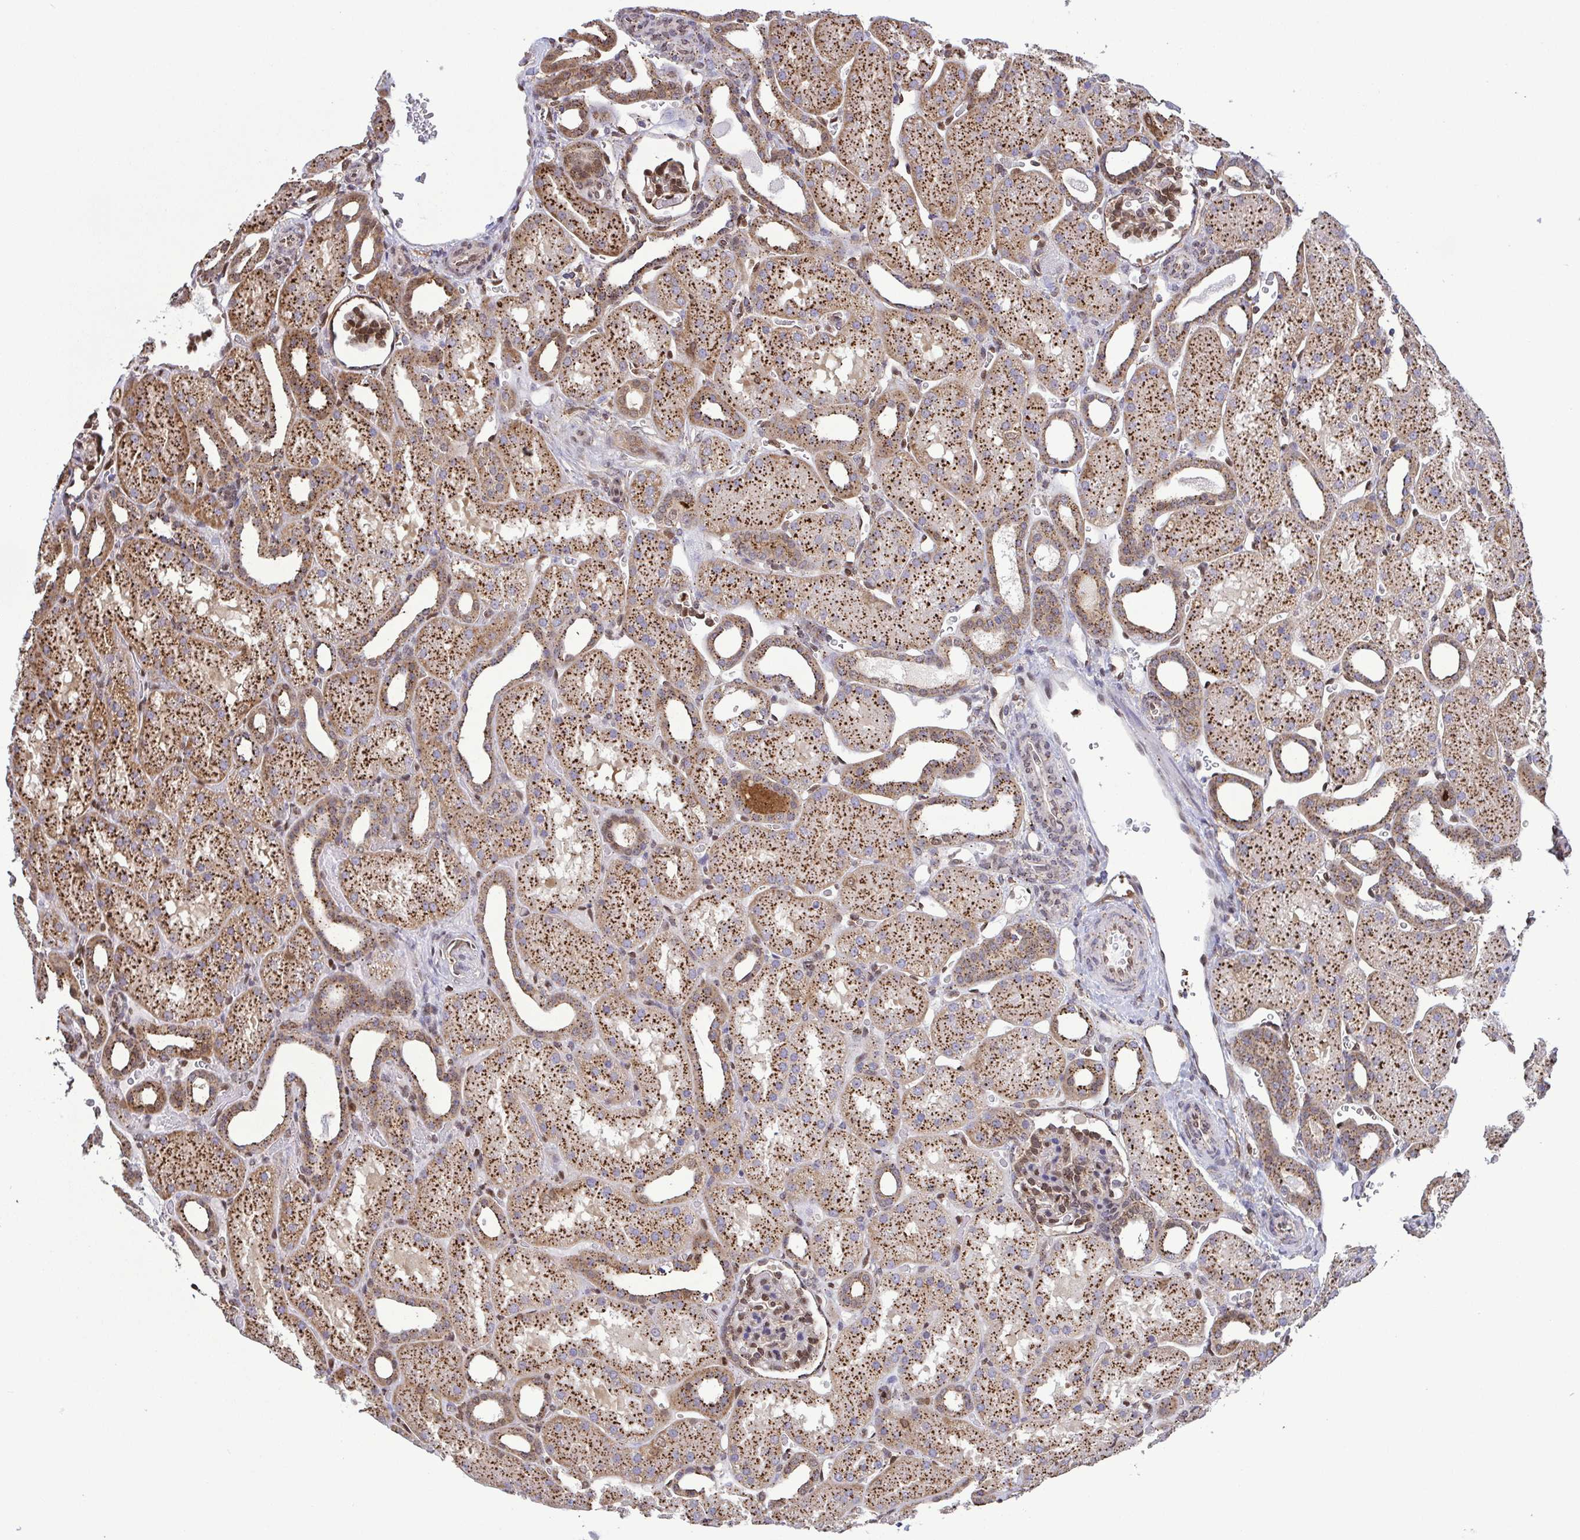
{"staining": {"intensity": "moderate", "quantity": "25%-75%", "location": "cytoplasmic/membranous"}, "tissue": "kidney", "cell_type": "Cells in glomeruli", "image_type": "normal", "snomed": [{"axis": "morphology", "description": "Normal tissue, NOS"}, {"axis": "topography", "description": "Kidney"}], "caption": "Kidney stained with immunohistochemistry shows moderate cytoplasmic/membranous staining in about 25%-75% of cells in glomeruli. Using DAB (brown) and hematoxylin (blue) stains, captured at high magnification using brightfield microscopy.", "gene": "CHMP1B", "patient": {"sex": "male", "age": 2}}